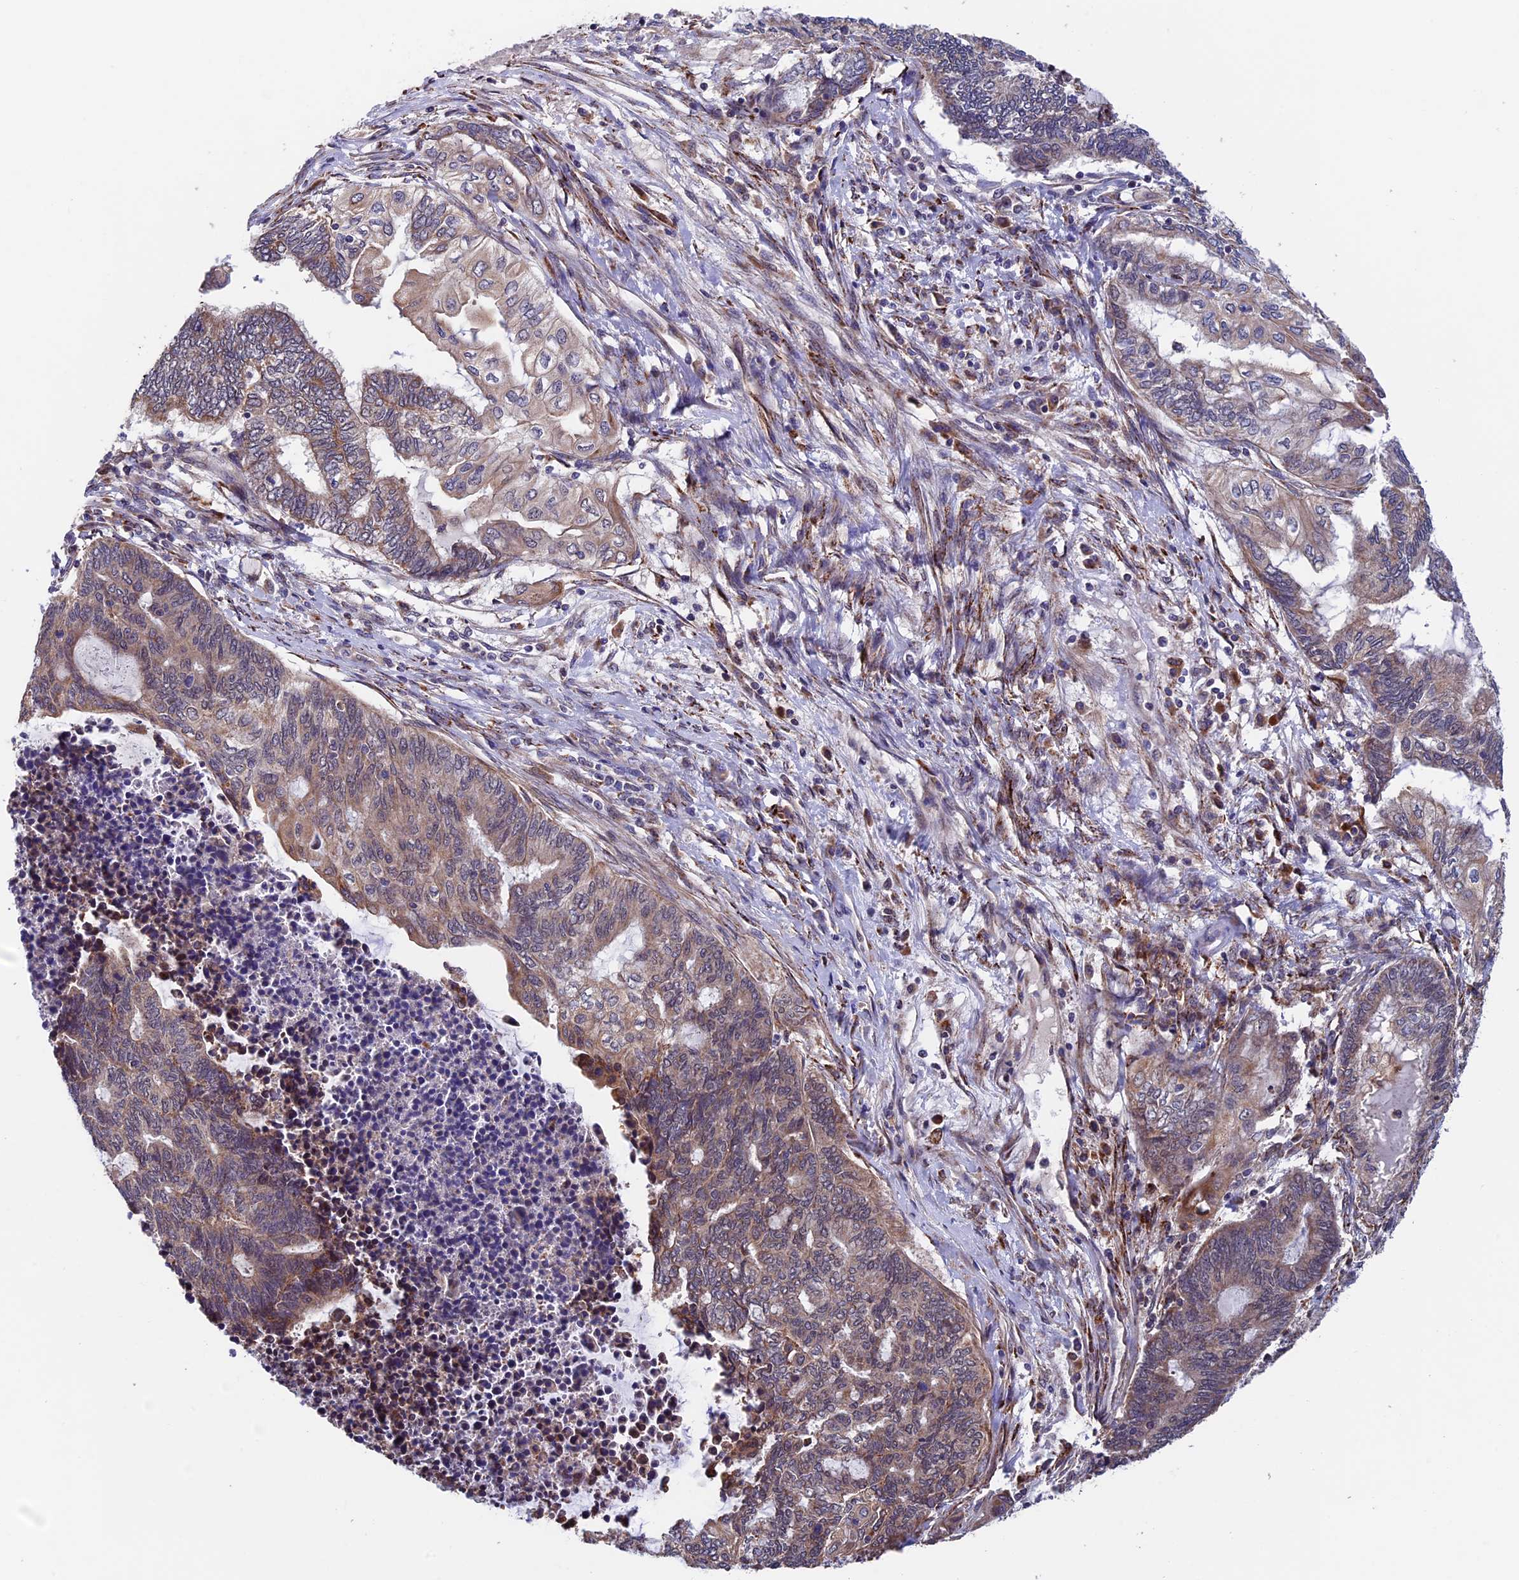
{"staining": {"intensity": "weak", "quantity": "25%-75%", "location": "cytoplasmic/membranous"}, "tissue": "endometrial cancer", "cell_type": "Tumor cells", "image_type": "cancer", "snomed": [{"axis": "morphology", "description": "Adenocarcinoma, NOS"}, {"axis": "topography", "description": "Uterus"}, {"axis": "topography", "description": "Endometrium"}], "caption": "High-power microscopy captured an IHC micrograph of endometrial cancer, revealing weak cytoplasmic/membranous positivity in approximately 25%-75% of tumor cells.", "gene": "RNF17", "patient": {"sex": "female", "age": 70}}